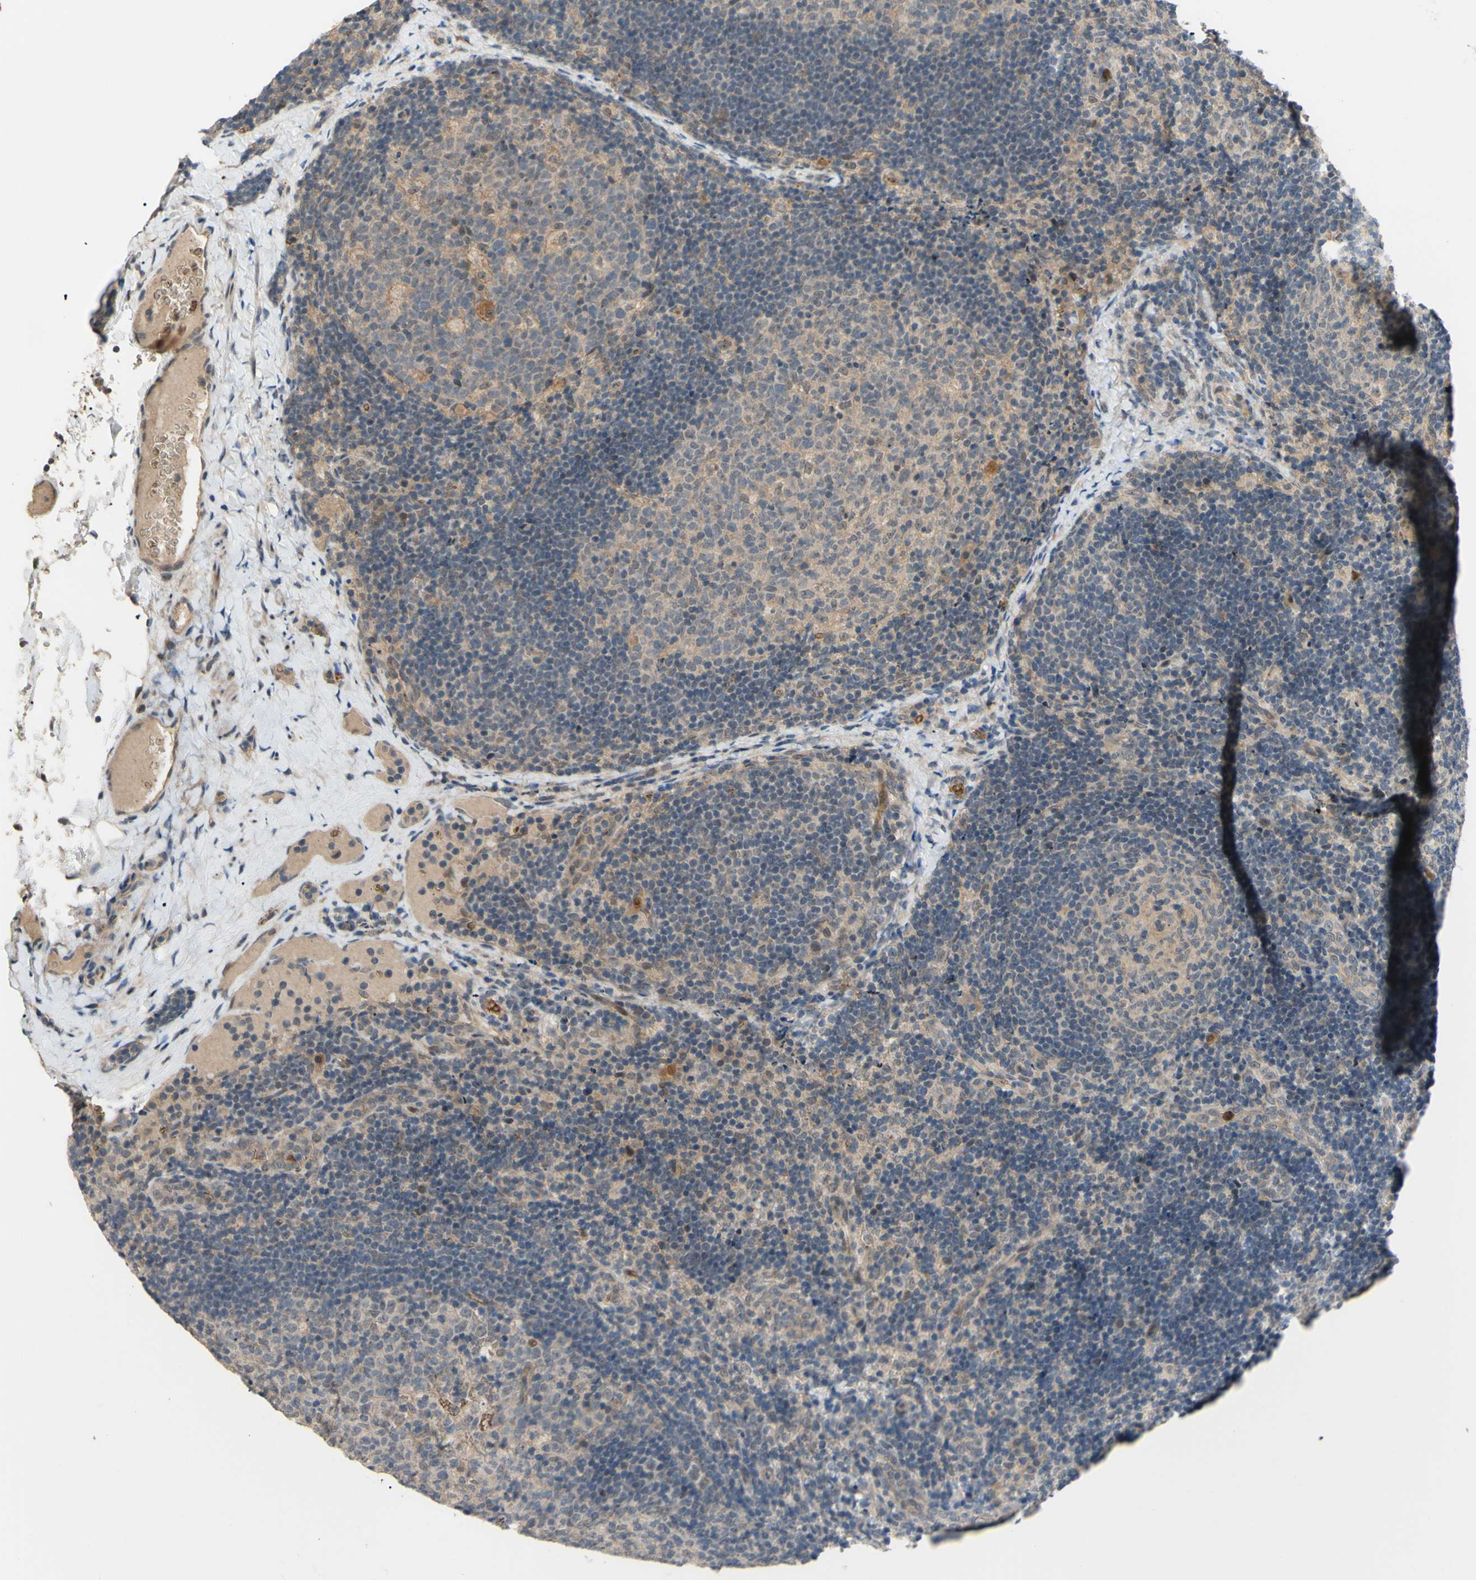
{"staining": {"intensity": "weak", "quantity": "25%-75%", "location": "cytoplasmic/membranous"}, "tissue": "lymph node", "cell_type": "Germinal center cells", "image_type": "normal", "snomed": [{"axis": "morphology", "description": "Normal tissue, NOS"}, {"axis": "topography", "description": "Lymph node"}], "caption": "Lymph node stained for a protein (brown) displays weak cytoplasmic/membranous positive staining in about 25%-75% of germinal center cells.", "gene": "ALK", "patient": {"sex": "female", "age": 14}}